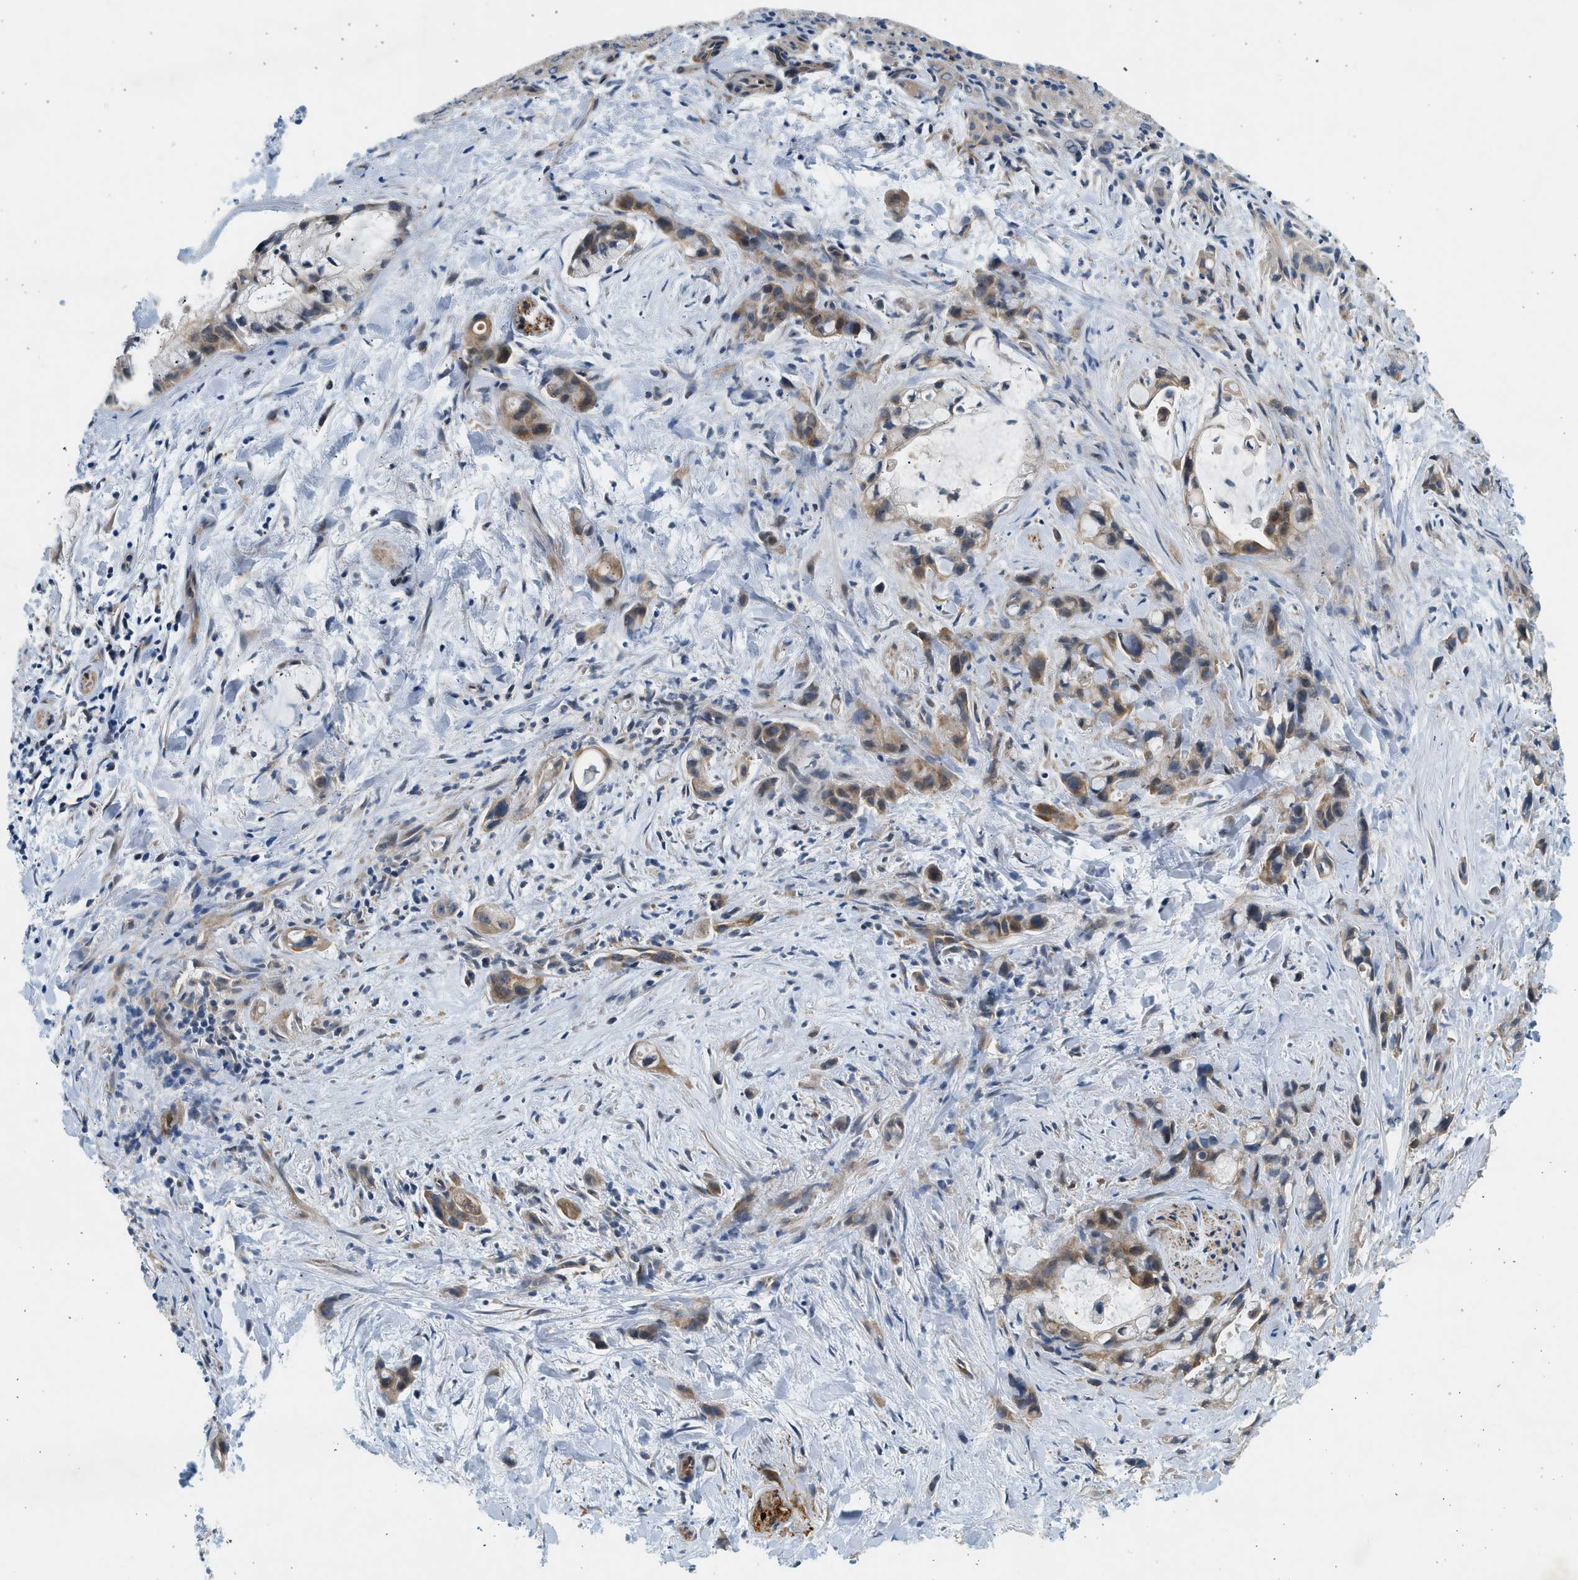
{"staining": {"intensity": "moderate", "quantity": "25%-75%", "location": "cytoplasmic/membranous"}, "tissue": "liver cancer", "cell_type": "Tumor cells", "image_type": "cancer", "snomed": [{"axis": "morphology", "description": "Cholangiocarcinoma"}, {"axis": "topography", "description": "Liver"}], "caption": "A histopathology image of human liver cholangiocarcinoma stained for a protein demonstrates moderate cytoplasmic/membranous brown staining in tumor cells. (Brightfield microscopy of DAB IHC at high magnification).", "gene": "KDELR2", "patient": {"sex": "female", "age": 72}}